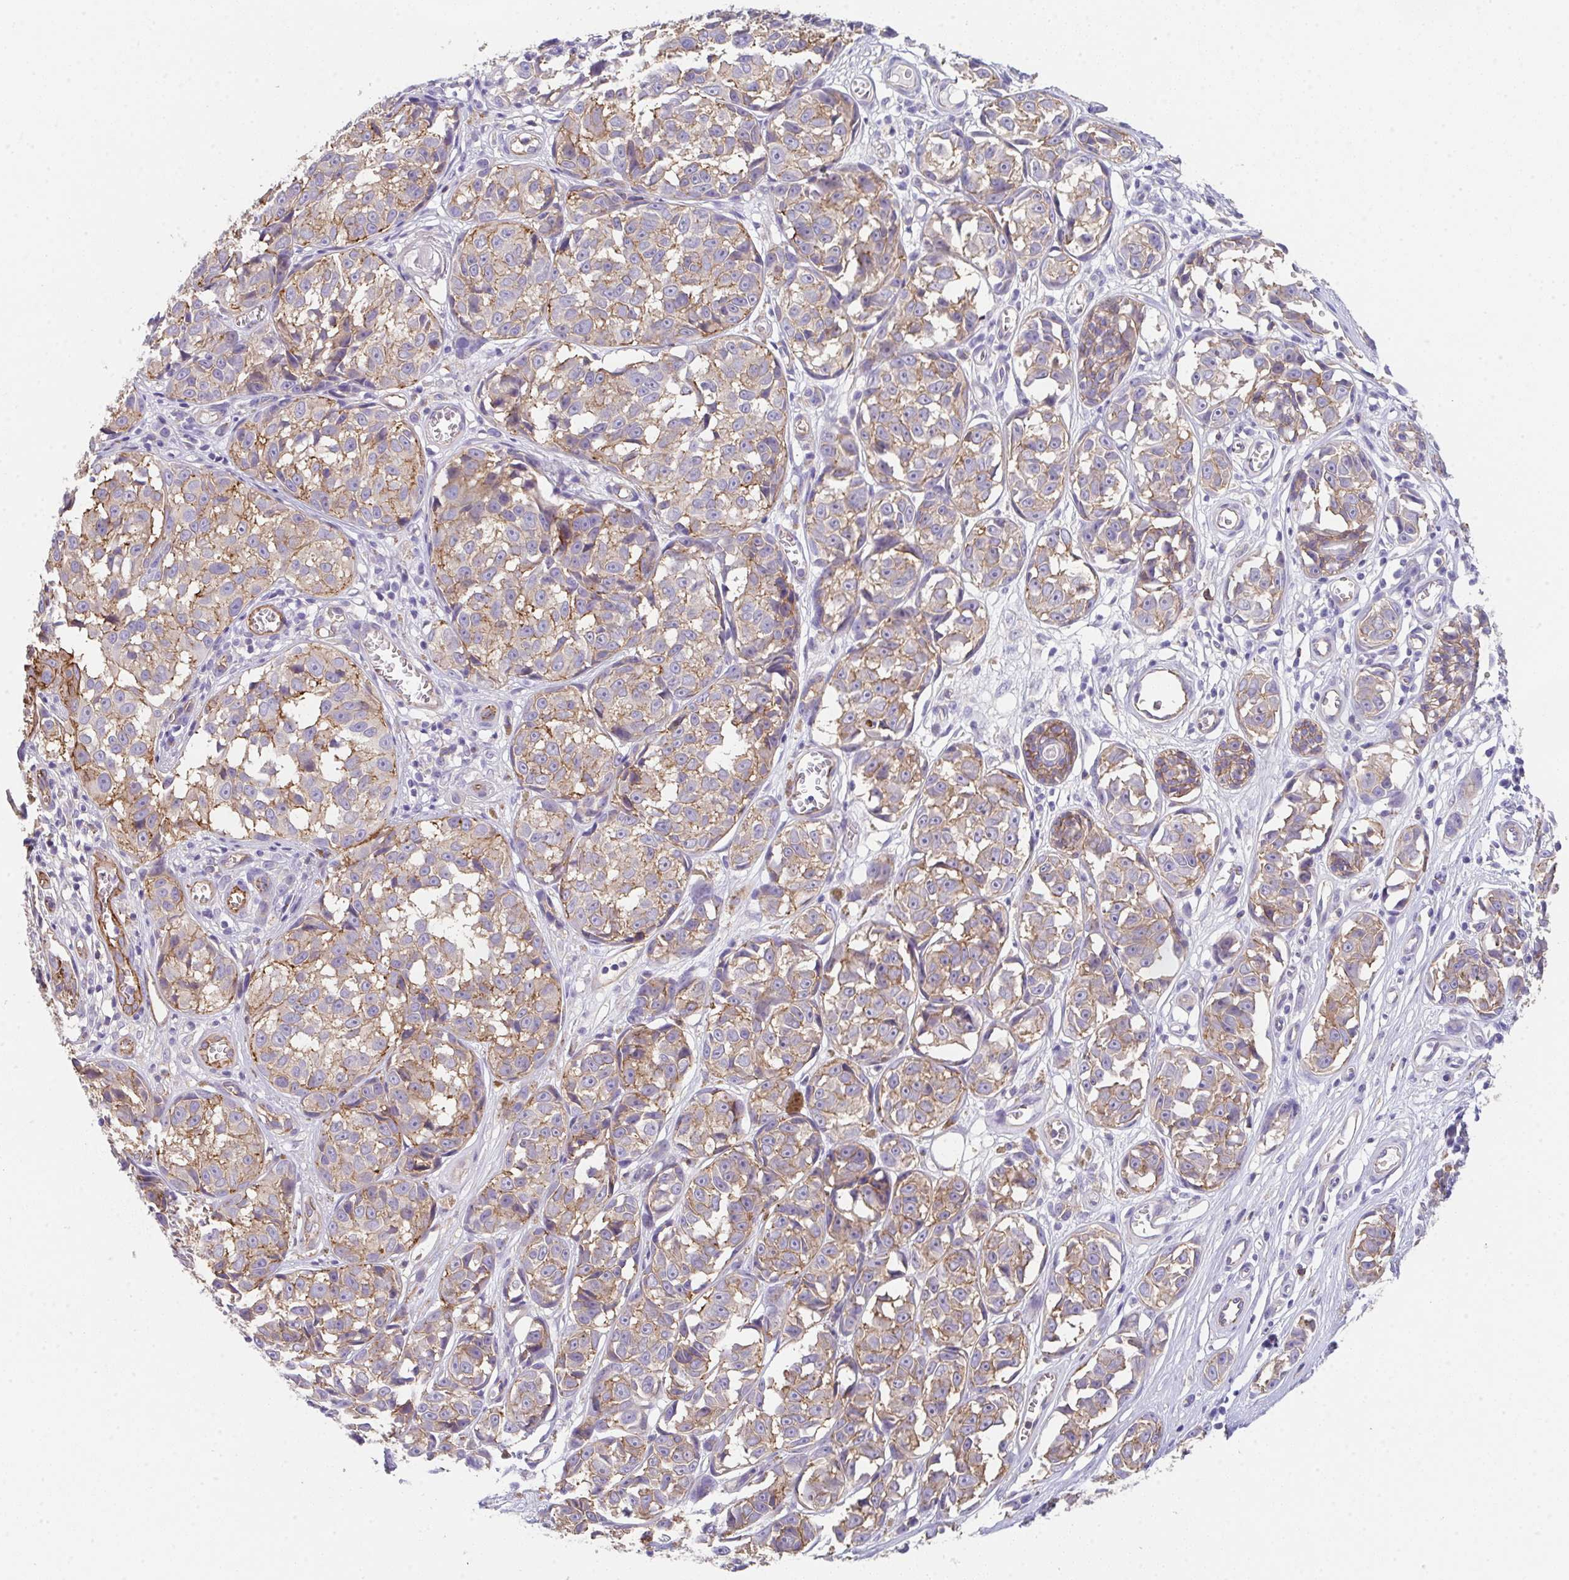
{"staining": {"intensity": "weak", "quantity": "25%-75%", "location": "cytoplasmic/membranous"}, "tissue": "melanoma", "cell_type": "Tumor cells", "image_type": "cancer", "snomed": [{"axis": "morphology", "description": "Malignant melanoma, NOS"}, {"axis": "topography", "description": "Skin"}], "caption": "Protein staining exhibits weak cytoplasmic/membranous expression in approximately 25%-75% of tumor cells in melanoma.", "gene": "DBN1", "patient": {"sex": "male", "age": 73}}